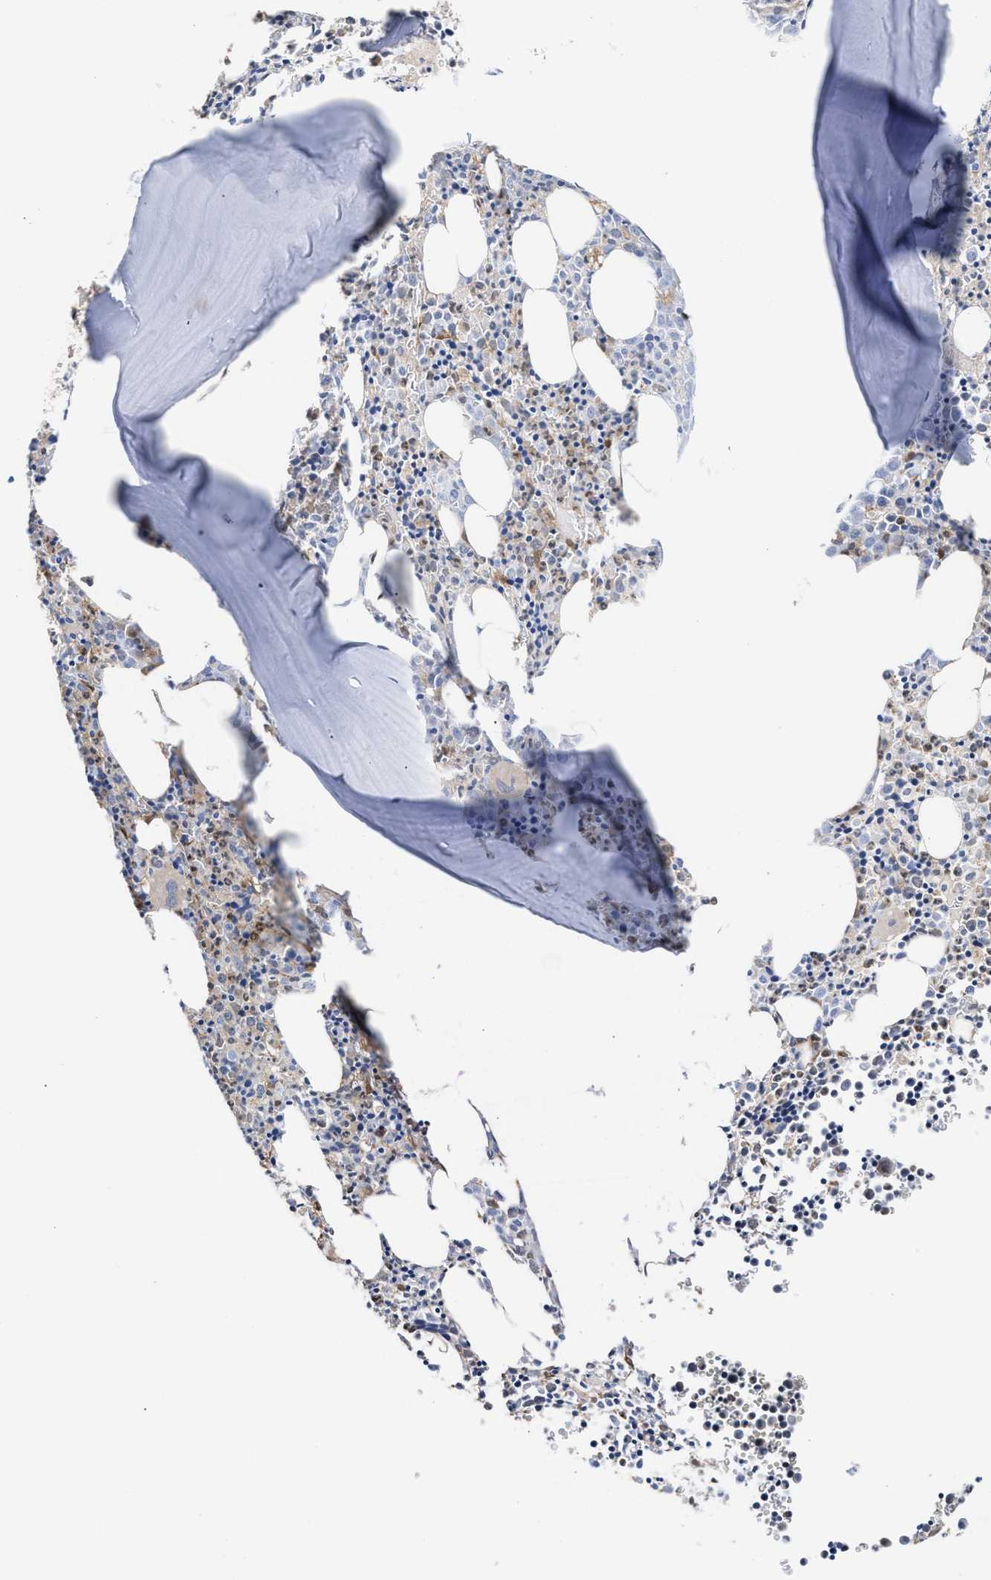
{"staining": {"intensity": "weak", "quantity": "25%-75%", "location": "cytoplasmic/membranous"}, "tissue": "bone marrow", "cell_type": "Hematopoietic cells", "image_type": "normal", "snomed": [{"axis": "morphology", "description": "Normal tissue, NOS"}, {"axis": "morphology", "description": "Inflammation, NOS"}, {"axis": "topography", "description": "Bone marrow"}], "caption": "Protein analysis of benign bone marrow shows weak cytoplasmic/membranous expression in about 25%-75% of hematopoietic cells. The staining was performed using DAB (3,3'-diaminobenzidine) to visualize the protein expression in brown, while the nuclei were stained in blue with hematoxylin (Magnification: 20x).", "gene": "TP53I3", "patient": {"sex": "male", "age": 31}}